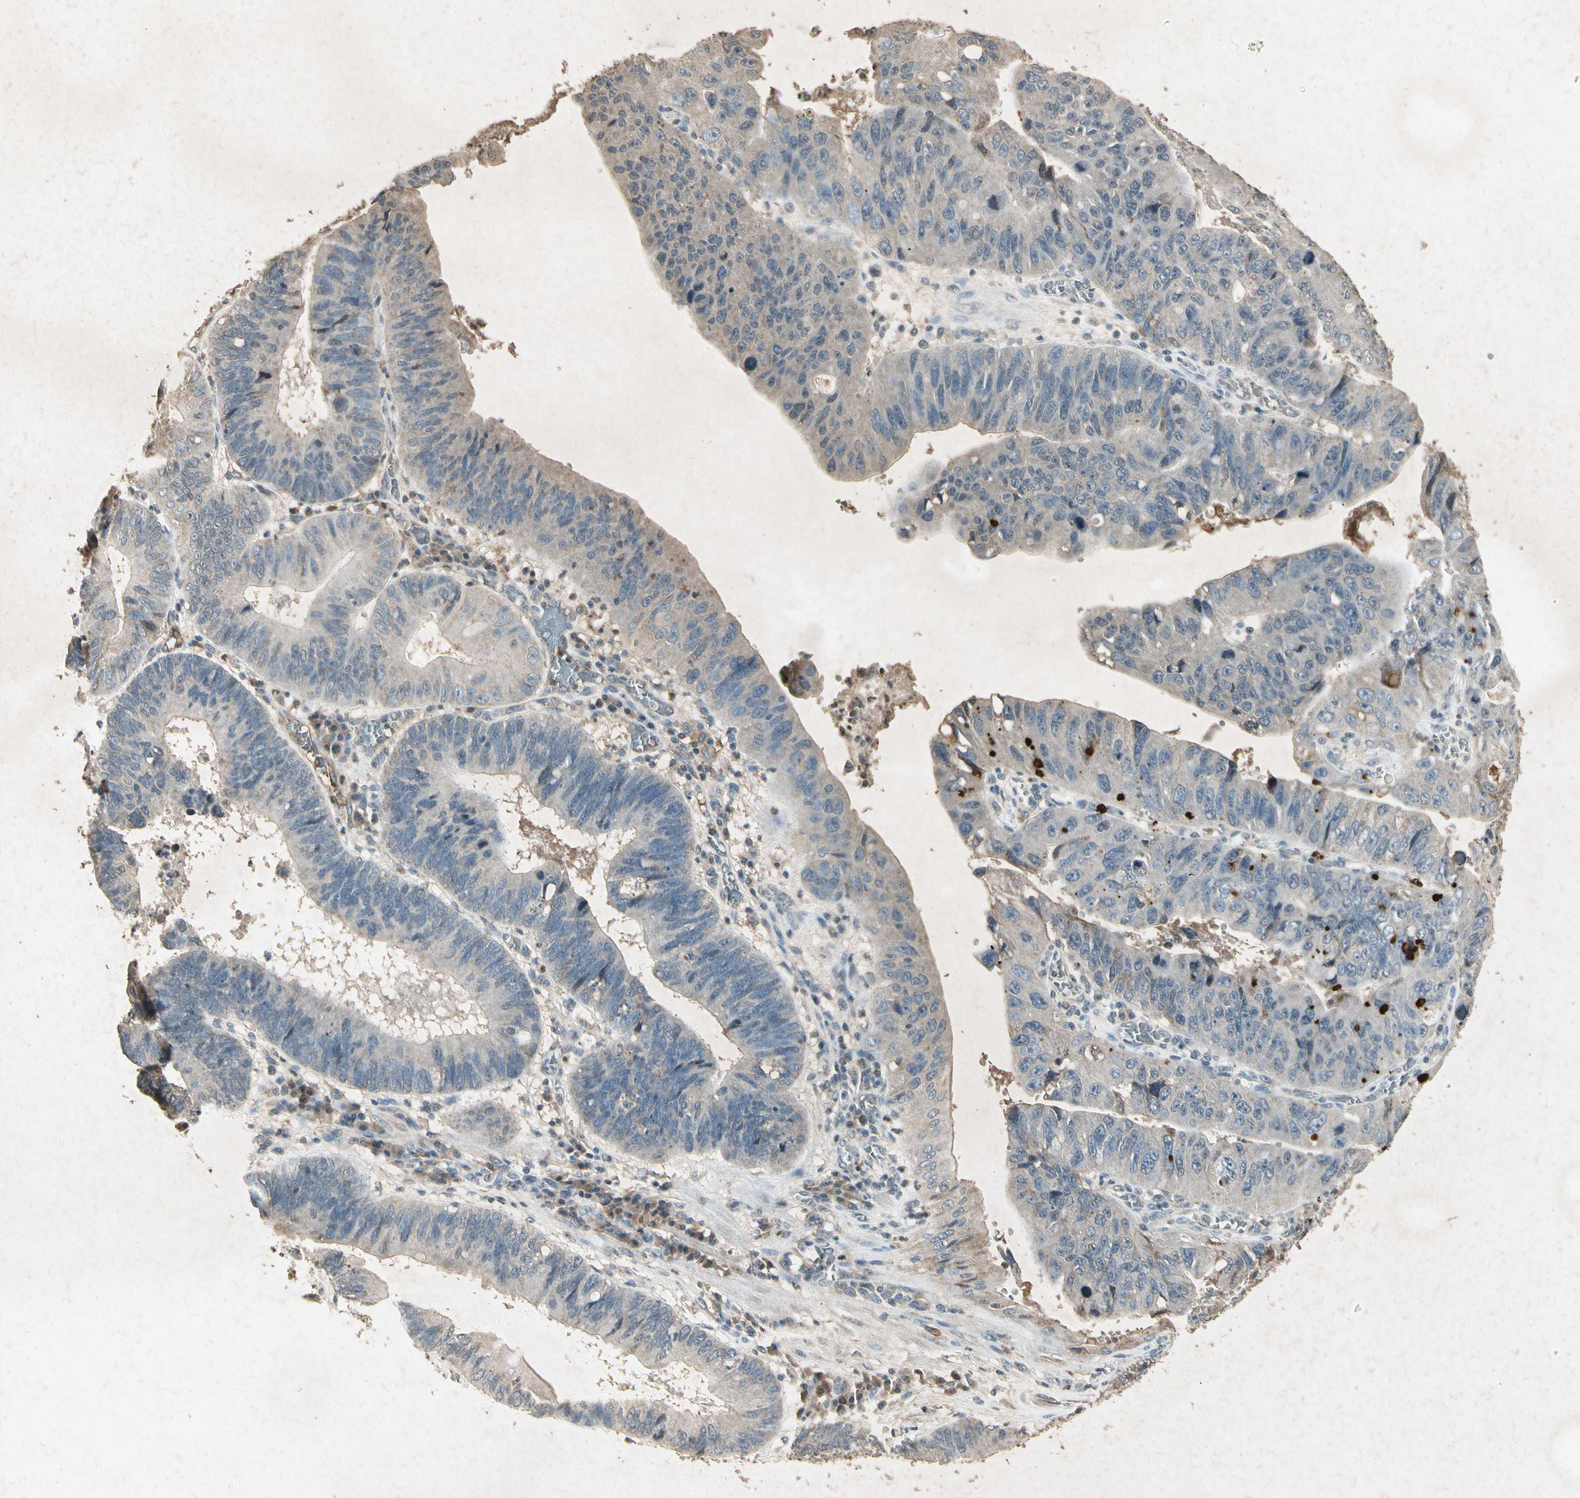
{"staining": {"intensity": "weak", "quantity": "<25%", "location": "cytoplasmic/membranous"}, "tissue": "stomach cancer", "cell_type": "Tumor cells", "image_type": "cancer", "snomed": [{"axis": "morphology", "description": "Adenocarcinoma, NOS"}, {"axis": "topography", "description": "Stomach"}], "caption": "The image reveals no significant expression in tumor cells of stomach cancer (adenocarcinoma).", "gene": "CP", "patient": {"sex": "male", "age": 59}}